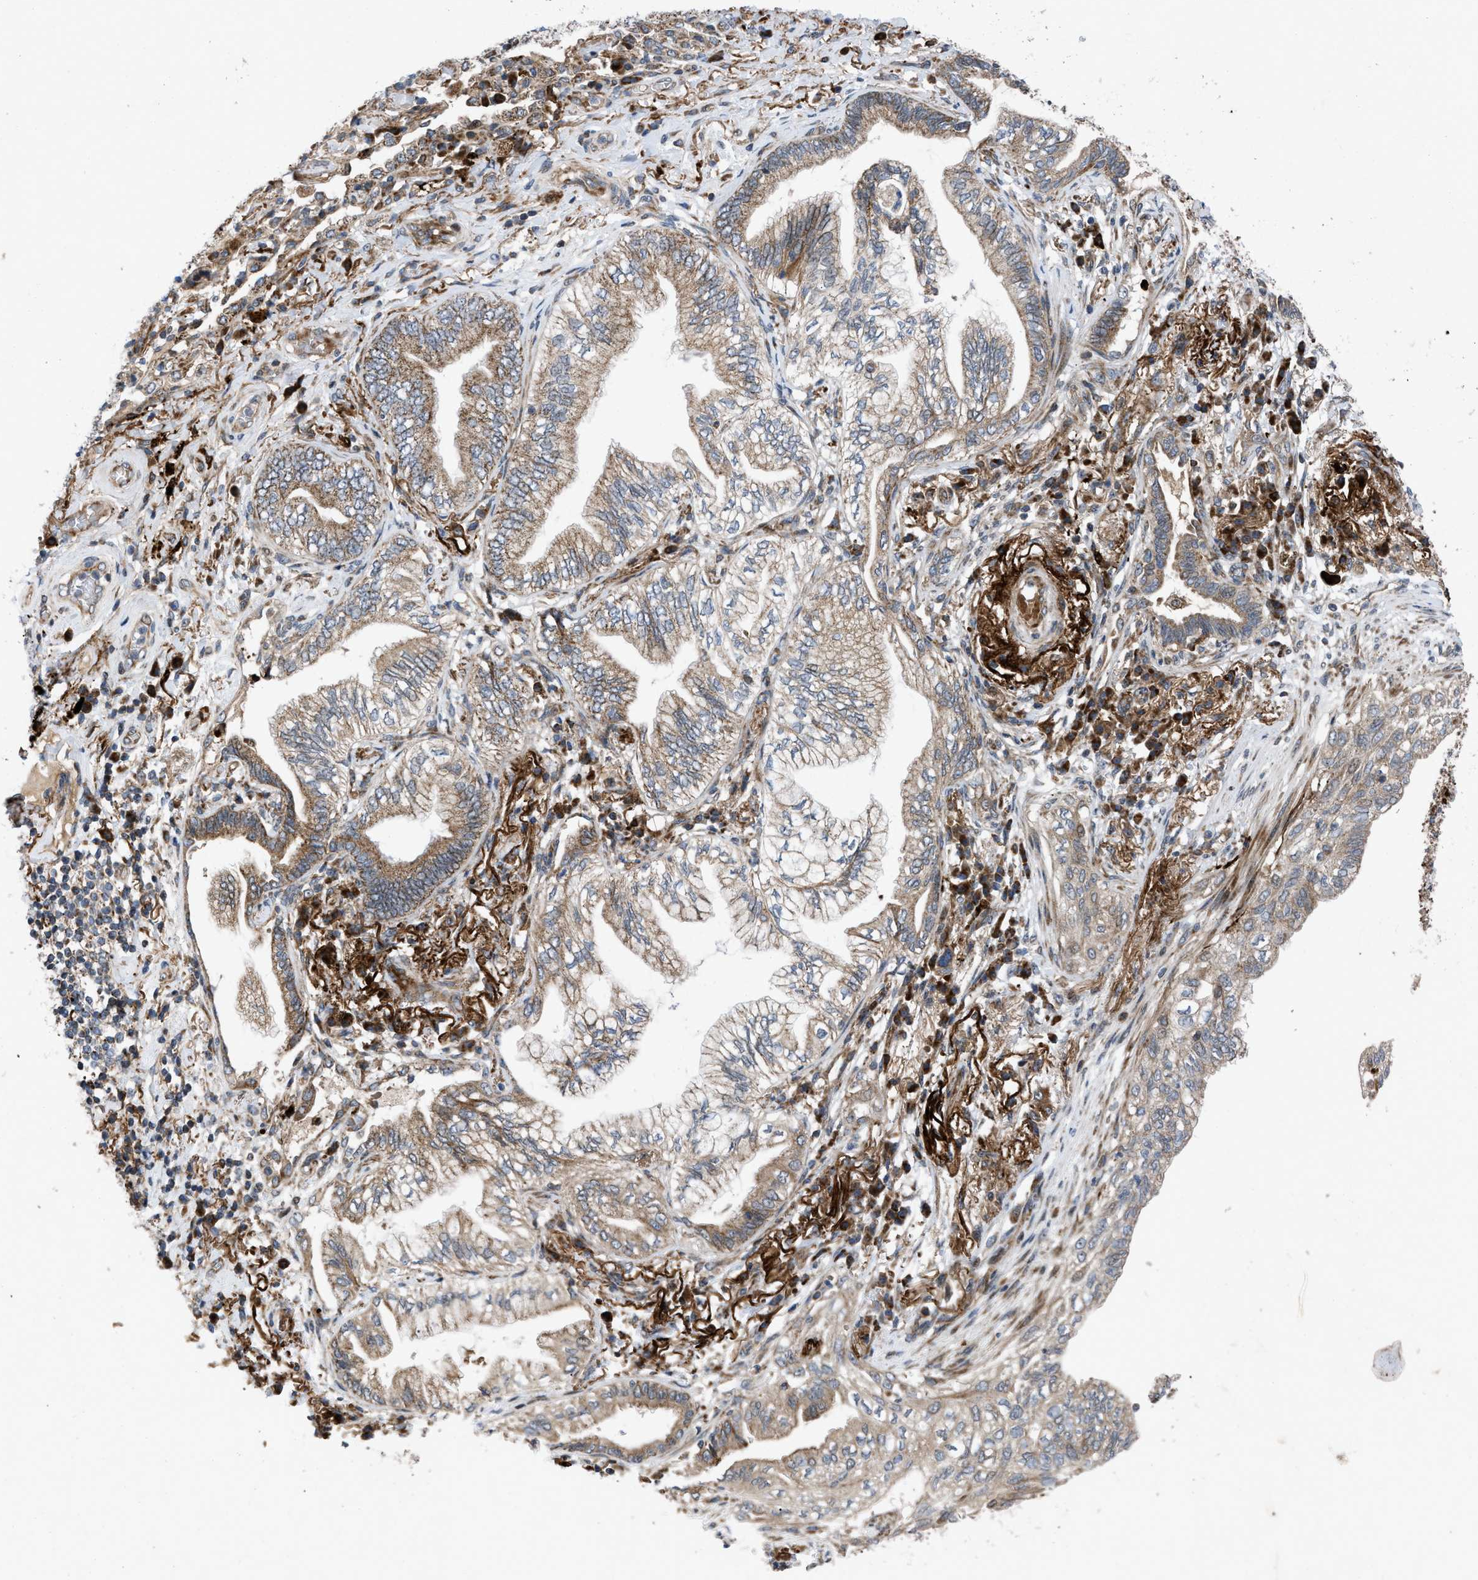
{"staining": {"intensity": "moderate", "quantity": "25%-75%", "location": "cytoplasmic/membranous"}, "tissue": "lung cancer", "cell_type": "Tumor cells", "image_type": "cancer", "snomed": [{"axis": "morphology", "description": "Normal tissue, NOS"}, {"axis": "morphology", "description": "Adenocarcinoma, NOS"}, {"axis": "topography", "description": "Bronchus"}, {"axis": "topography", "description": "Lung"}], "caption": "DAB immunohistochemical staining of lung adenocarcinoma exhibits moderate cytoplasmic/membranous protein staining in approximately 25%-75% of tumor cells.", "gene": "AP3M2", "patient": {"sex": "female", "age": 70}}